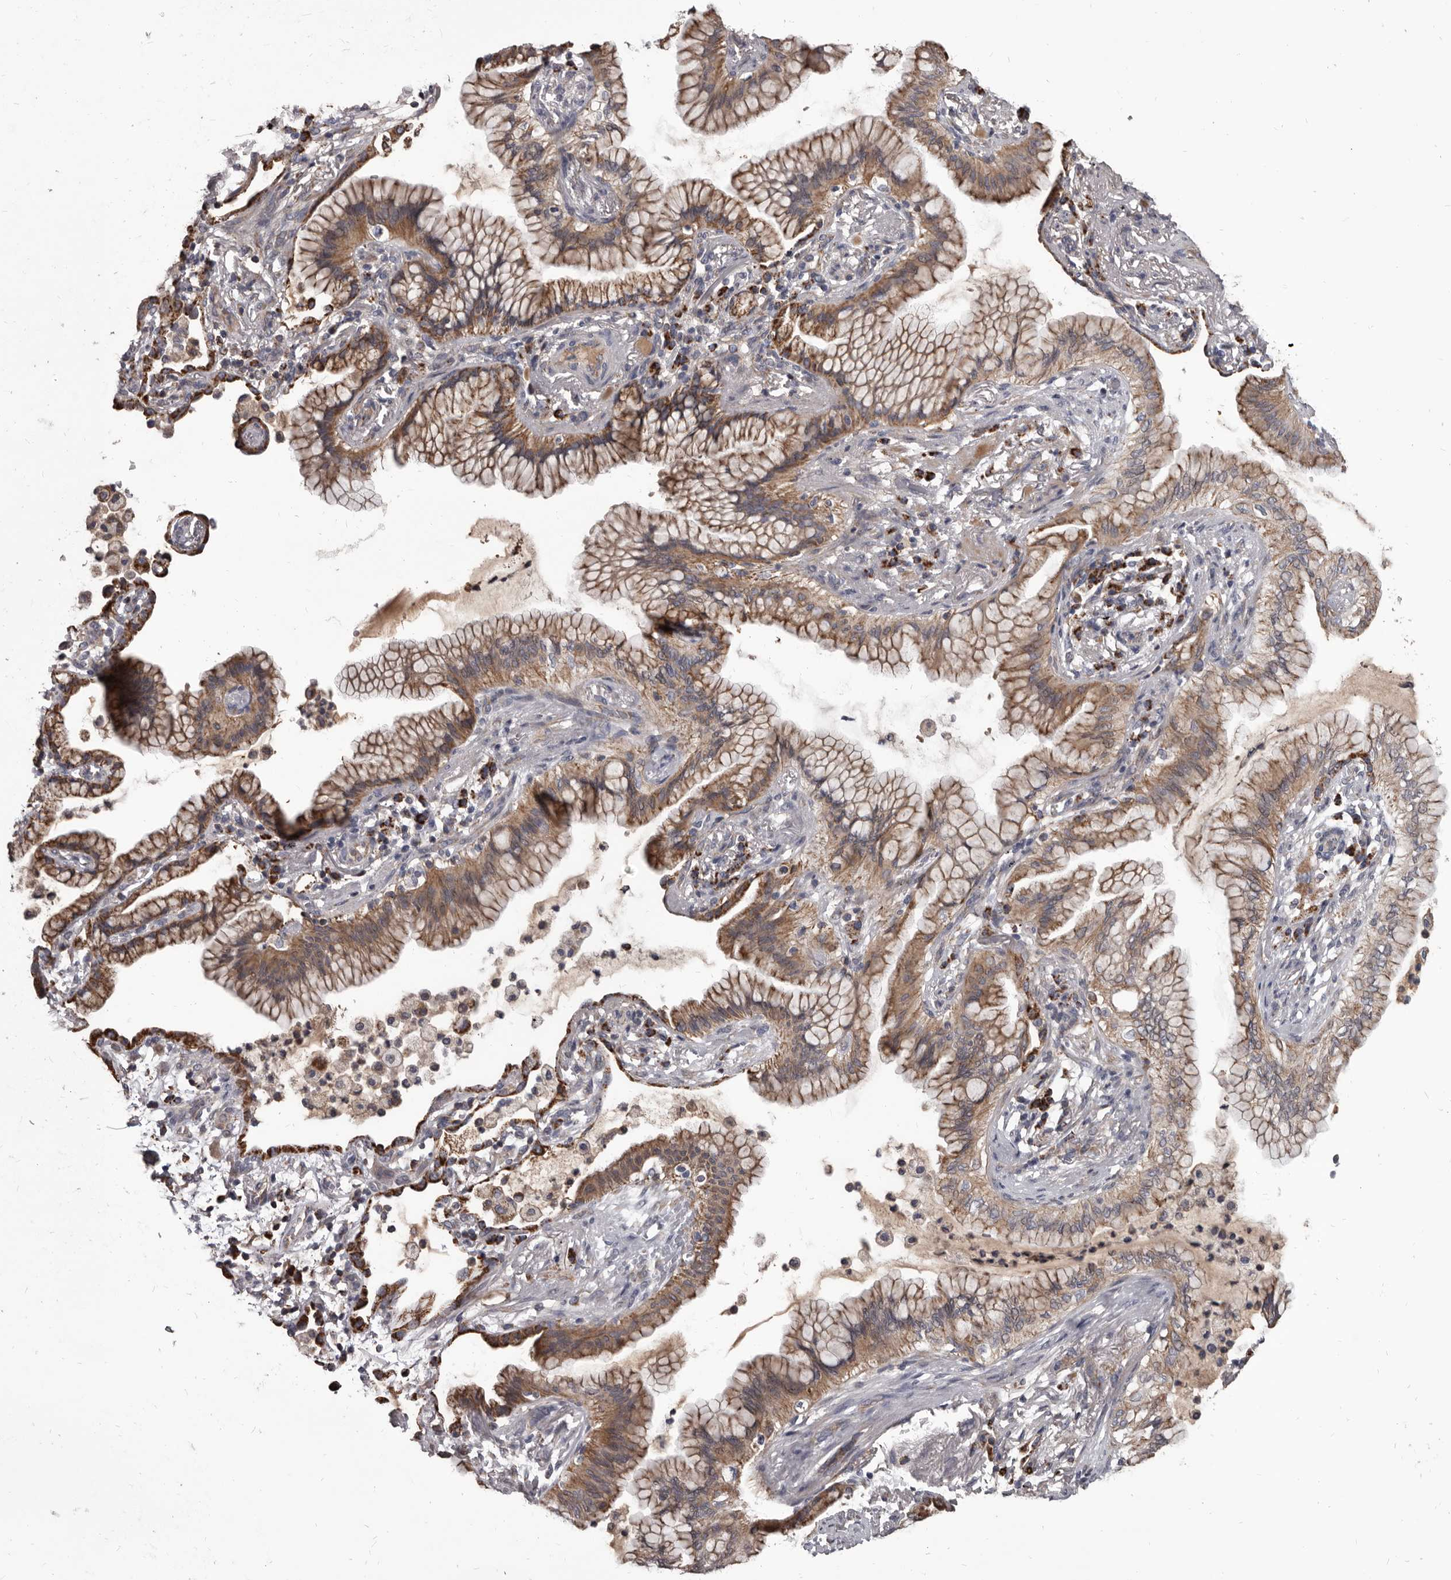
{"staining": {"intensity": "moderate", "quantity": ">75%", "location": "cytoplasmic/membranous"}, "tissue": "lung cancer", "cell_type": "Tumor cells", "image_type": "cancer", "snomed": [{"axis": "morphology", "description": "Adenocarcinoma, NOS"}, {"axis": "topography", "description": "Lung"}], "caption": "Lung cancer (adenocarcinoma) was stained to show a protein in brown. There is medium levels of moderate cytoplasmic/membranous expression in approximately >75% of tumor cells.", "gene": "ALDH5A1", "patient": {"sex": "female", "age": 70}}